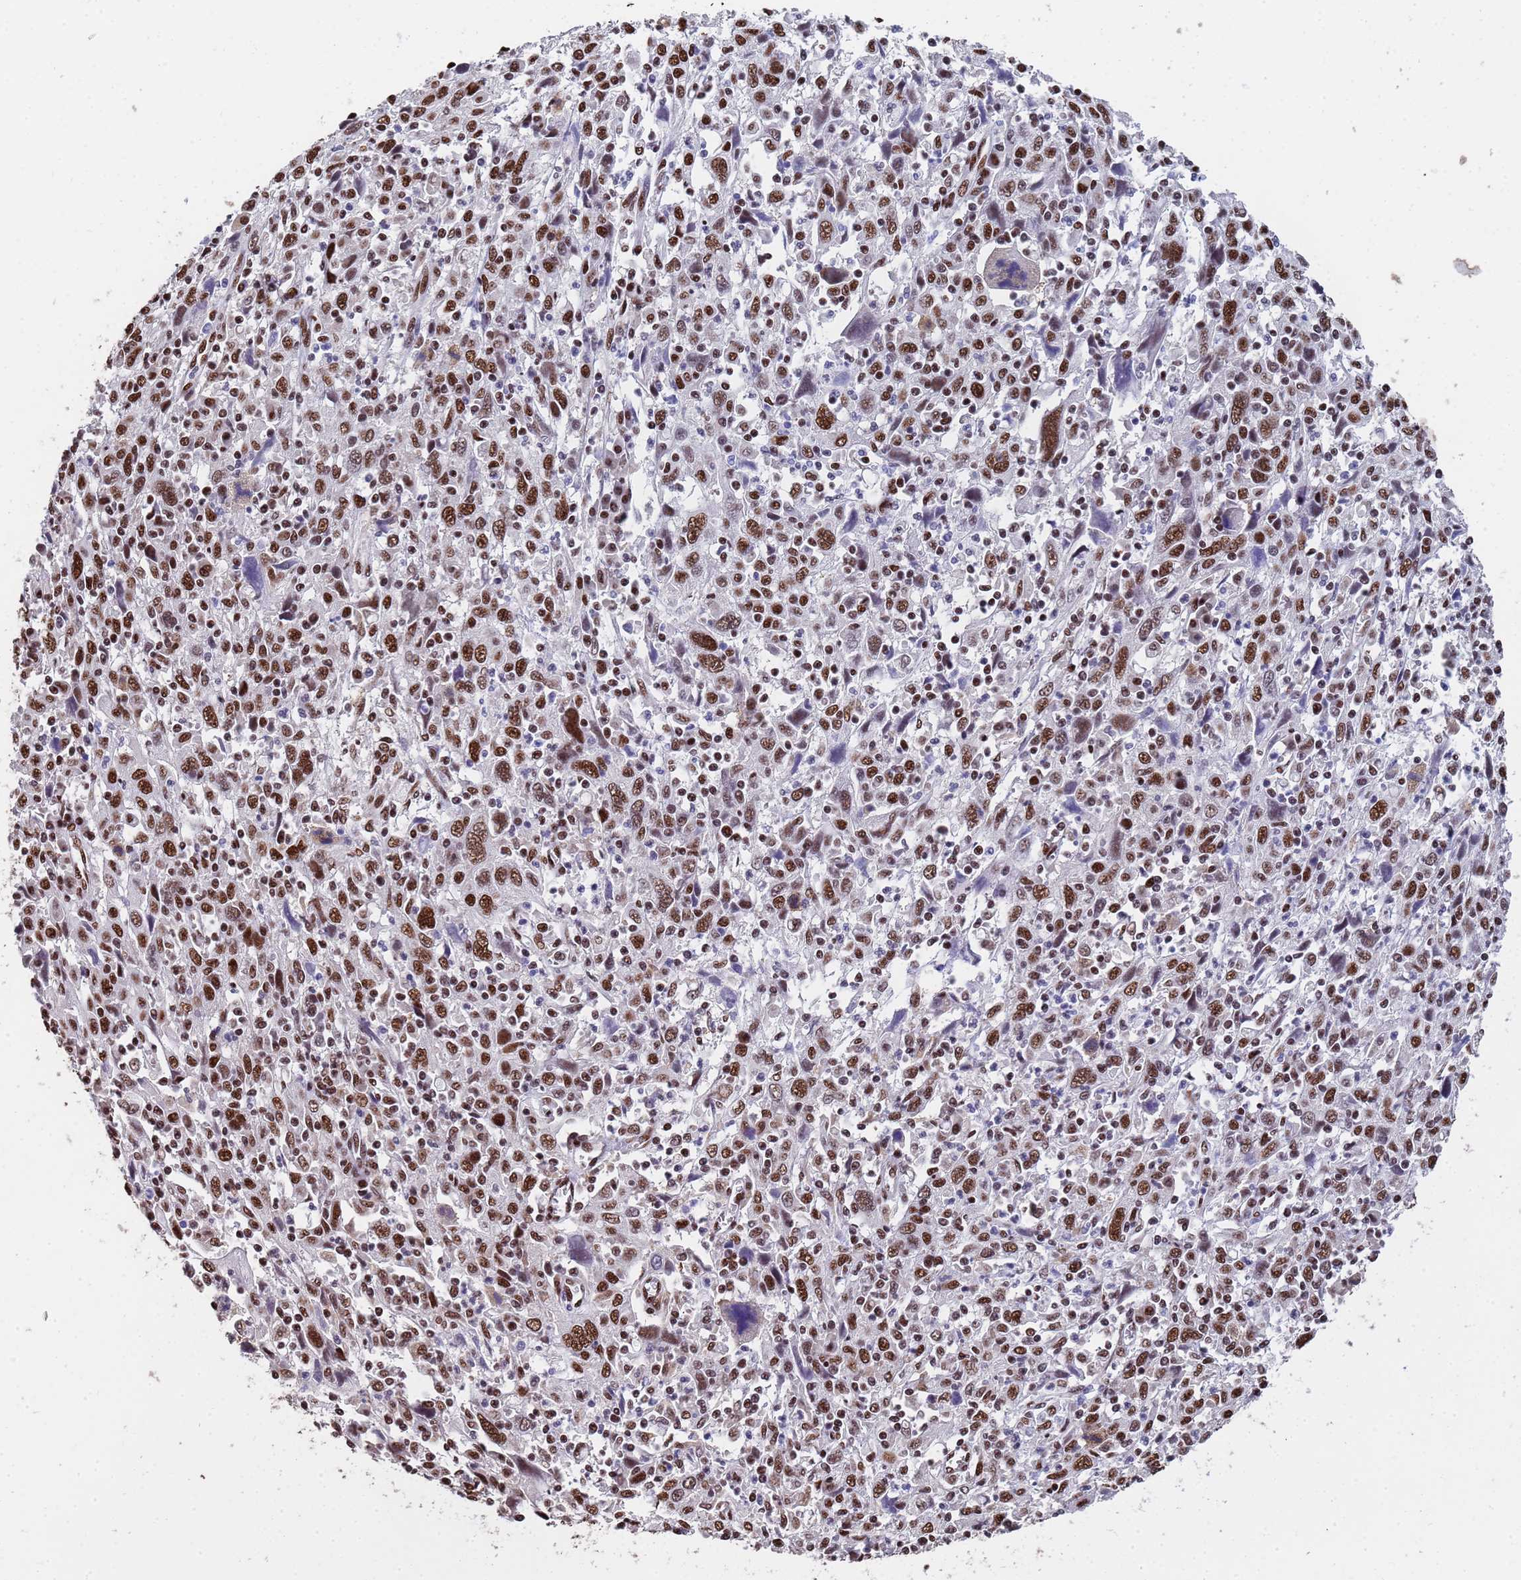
{"staining": {"intensity": "strong", "quantity": "25%-75%", "location": "nuclear"}, "tissue": "cervical cancer", "cell_type": "Tumor cells", "image_type": "cancer", "snomed": [{"axis": "morphology", "description": "Squamous cell carcinoma, NOS"}, {"axis": "topography", "description": "Cervix"}], "caption": "Brown immunohistochemical staining in cervical cancer (squamous cell carcinoma) displays strong nuclear positivity in approximately 25%-75% of tumor cells.", "gene": "SF3B2", "patient": {"sex": "female", "age": 46}}